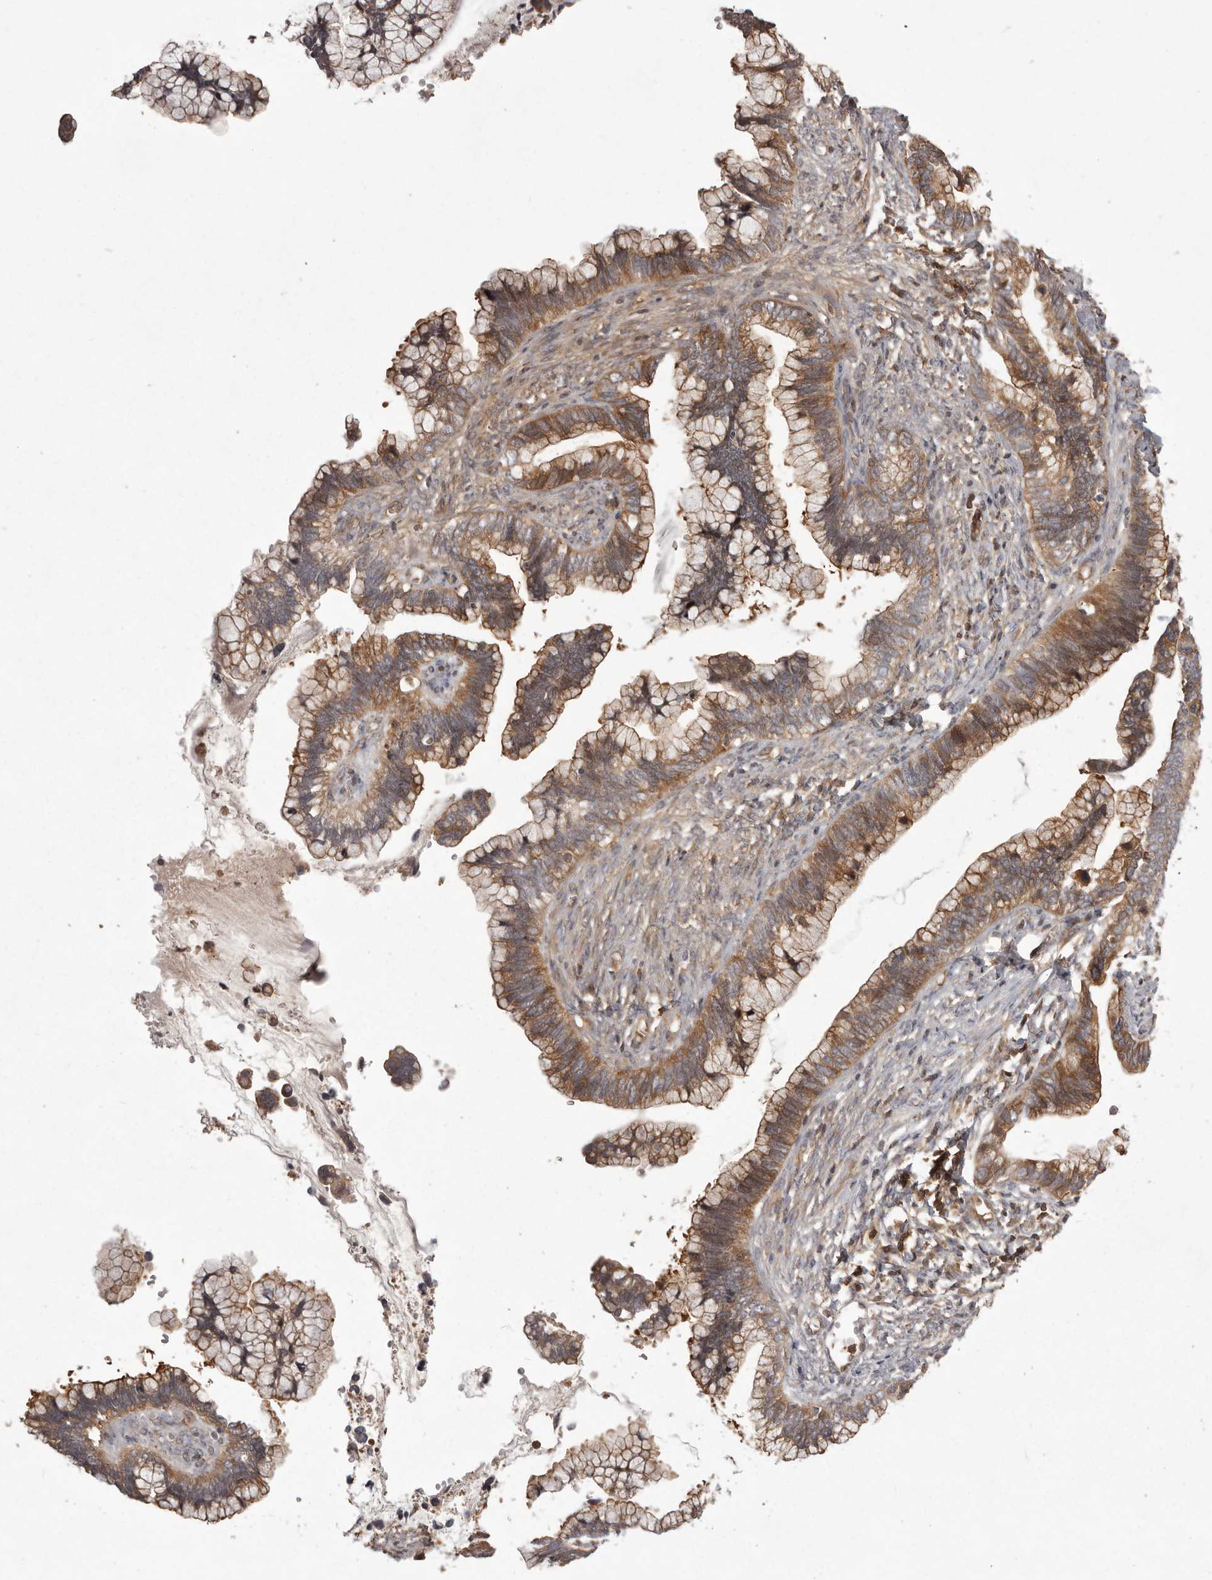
{"staining": {"intensity": "moderate", "quantity": ">75%", "location": "cytoplasmic/membranous"}, "tissue": "cervical cancer", "cell_type": "Tumor cells", "image_type": "cancer", "snomed": [{"axis": "morphology", "description": "Adenocarcinoma, NOS"}, {"axis": "topography", "description": "Cervix"}], "caption": "Immunohistochemistry (IHC) photomicrograph of human adenocarcinoma (cervical) stained for a protein (brown), which demonstrates medium levels of moderate cytoplasmic/membranous staining in about >75% of tumor cells.", "gene": "NFKBIA", "patient": {"sex": "female", "age": 44}}